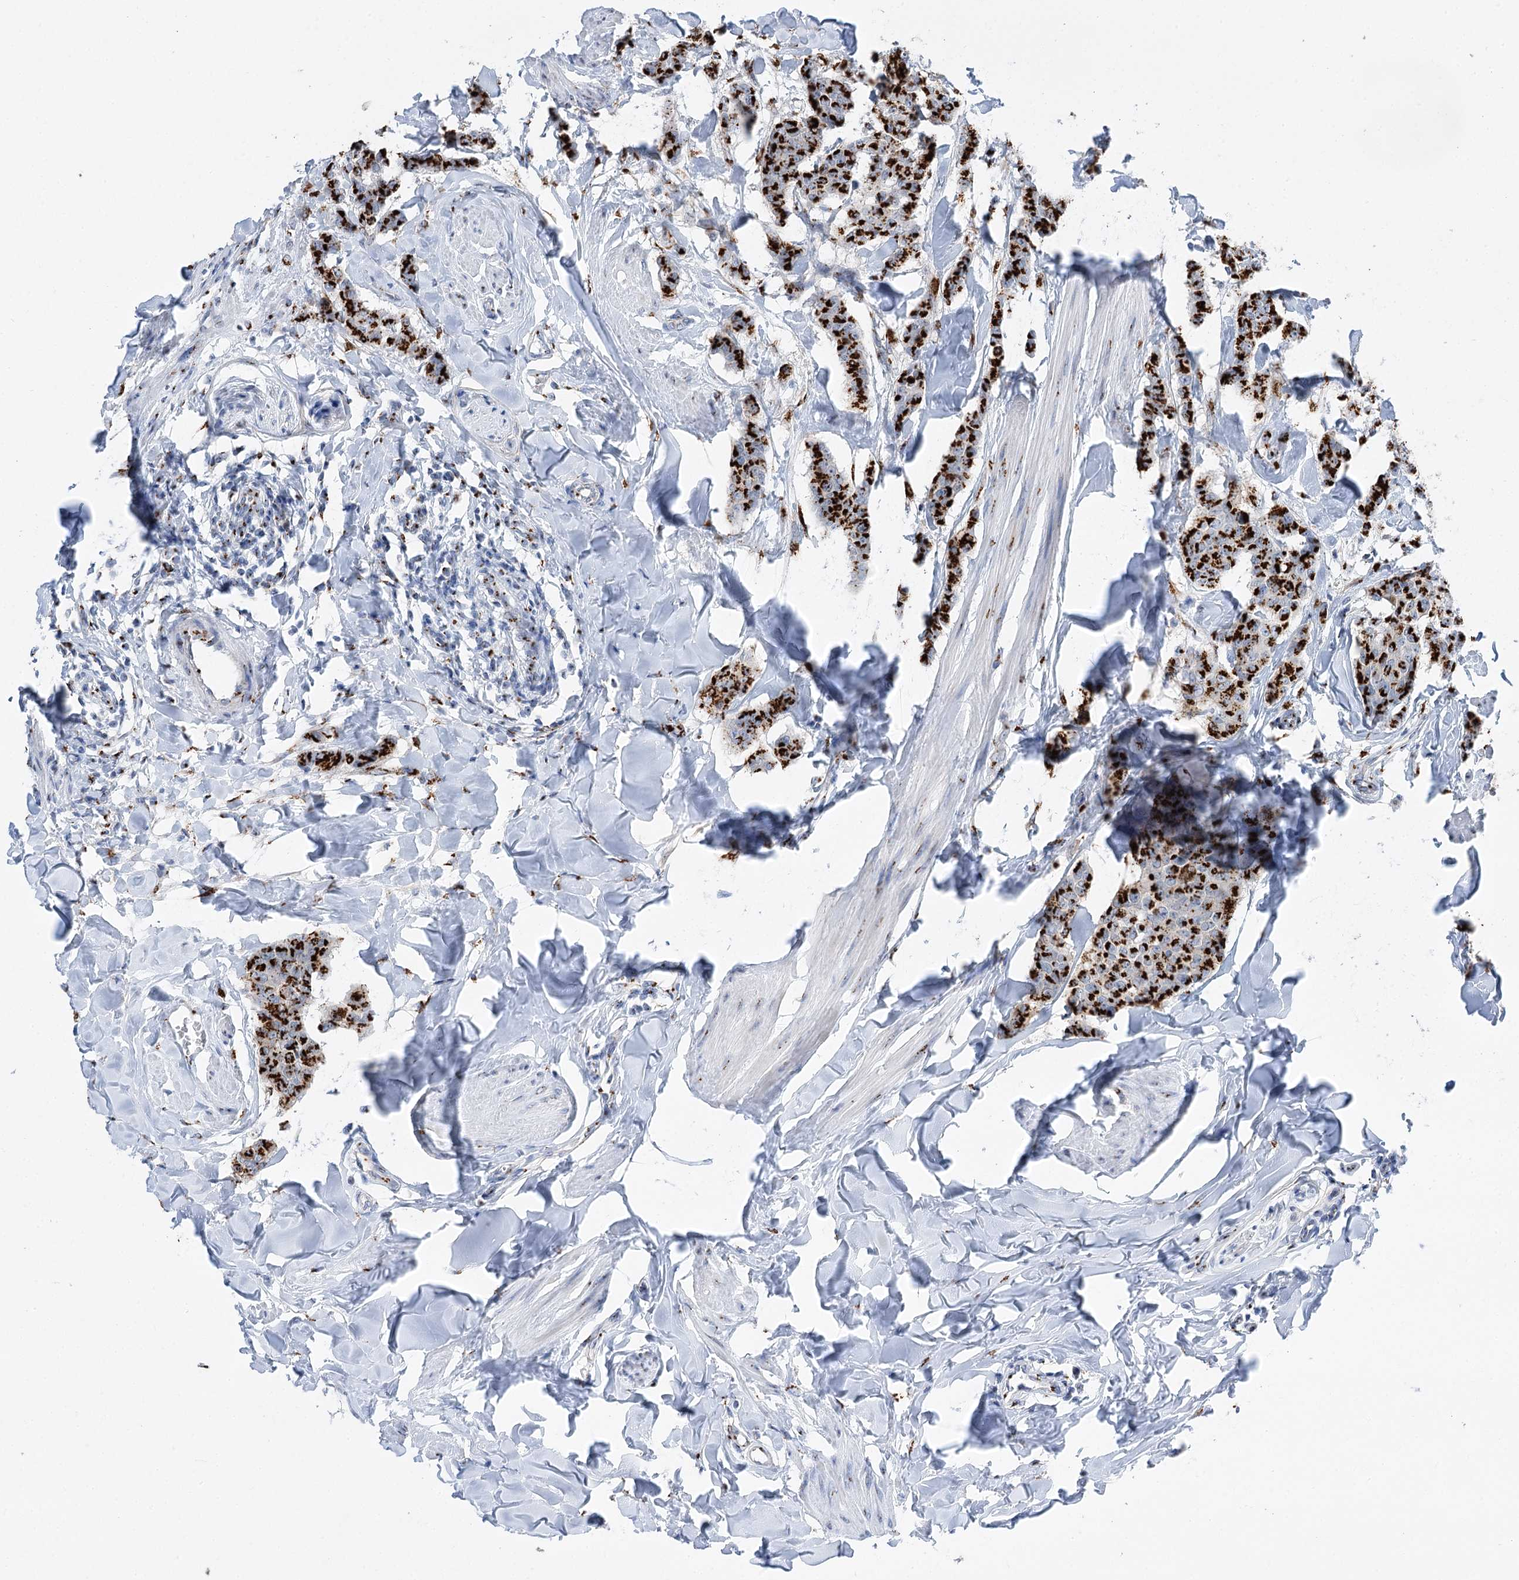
{"staining": {"intensity": "strong", "quantity": ">75%", "location": "cytoplasmic/membranous"}, "tissue": "breast cancer", "cell_type": "Tumor cells", "image_type": "cancer", "snomed": [{"axis": "morphology", "description": "Duct carcinoma"}, {"axis": "topography", "description": "Breast"}], "caption": "Strong cytoplasmic/membranous protein expression is seen in approximately >75% of tumor cells in breast cancer (intraductal carcinoma). Nuclei are stained in blue.", "gene": "TMEM165", "patient": {"sex": "female", "age": 40}}